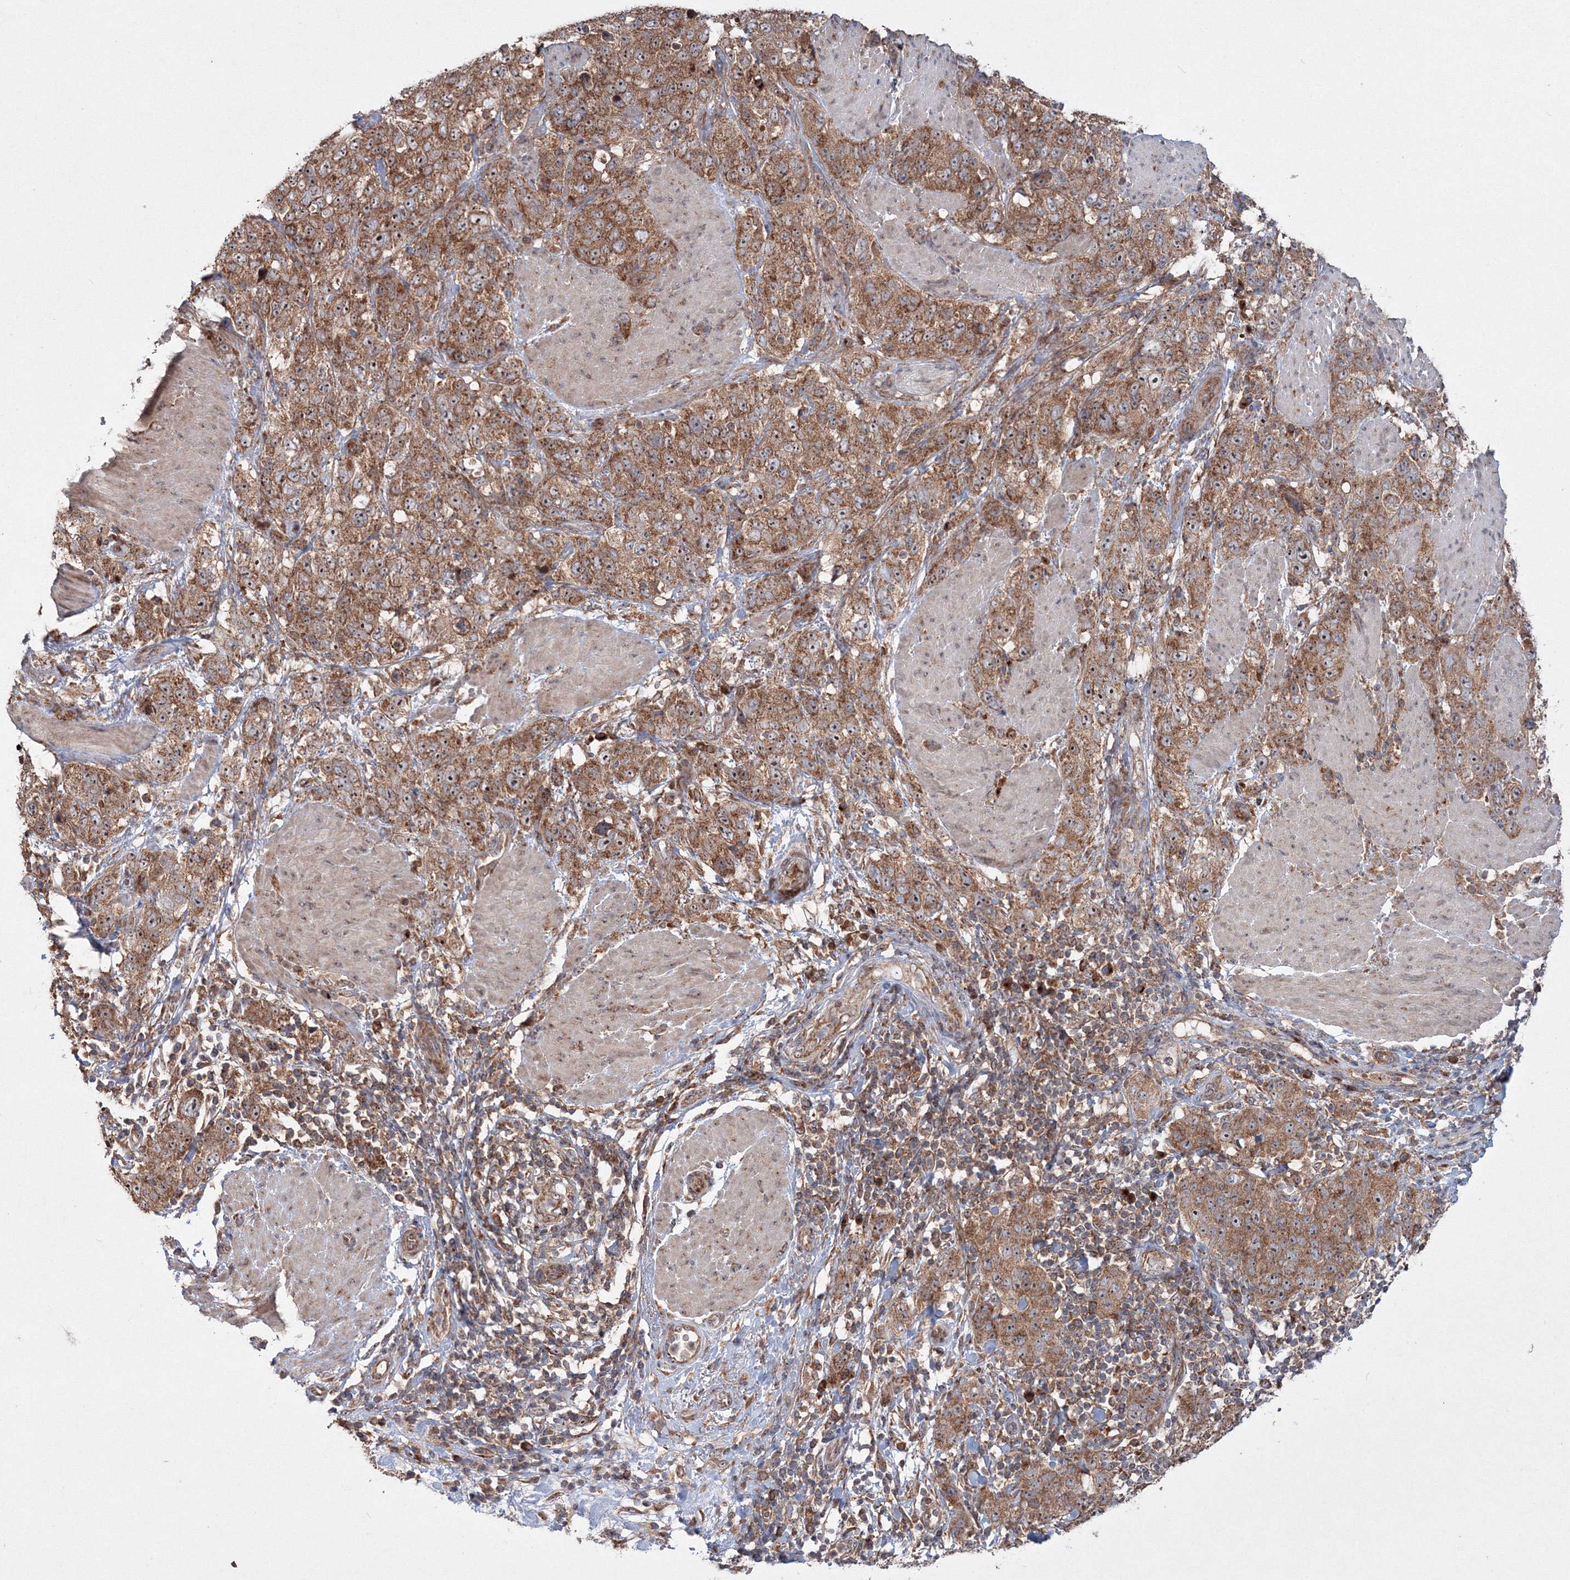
{"staining": {"intensity": "strong", "quantity": ">75%", "location": "cytoplasmic/membranous,nuclear"}, "tissue": "stomach cancer", "cell_type": "Tumor cells", "image_type": "cancer", "snomed": [{"axis": "morphology", "description": "Adenocarcinoma, NOS"}, {"axis": "topography", "description": "Stomach"}], "caption": "Adenocarcinoma (stomach) stained with a brown dye displays strong cytoplasmic/membranous and nuclear positive expression in about >75% of tumor cells.", "gene": "PEX13", "patient": {"sex": "male", "age": 48}}